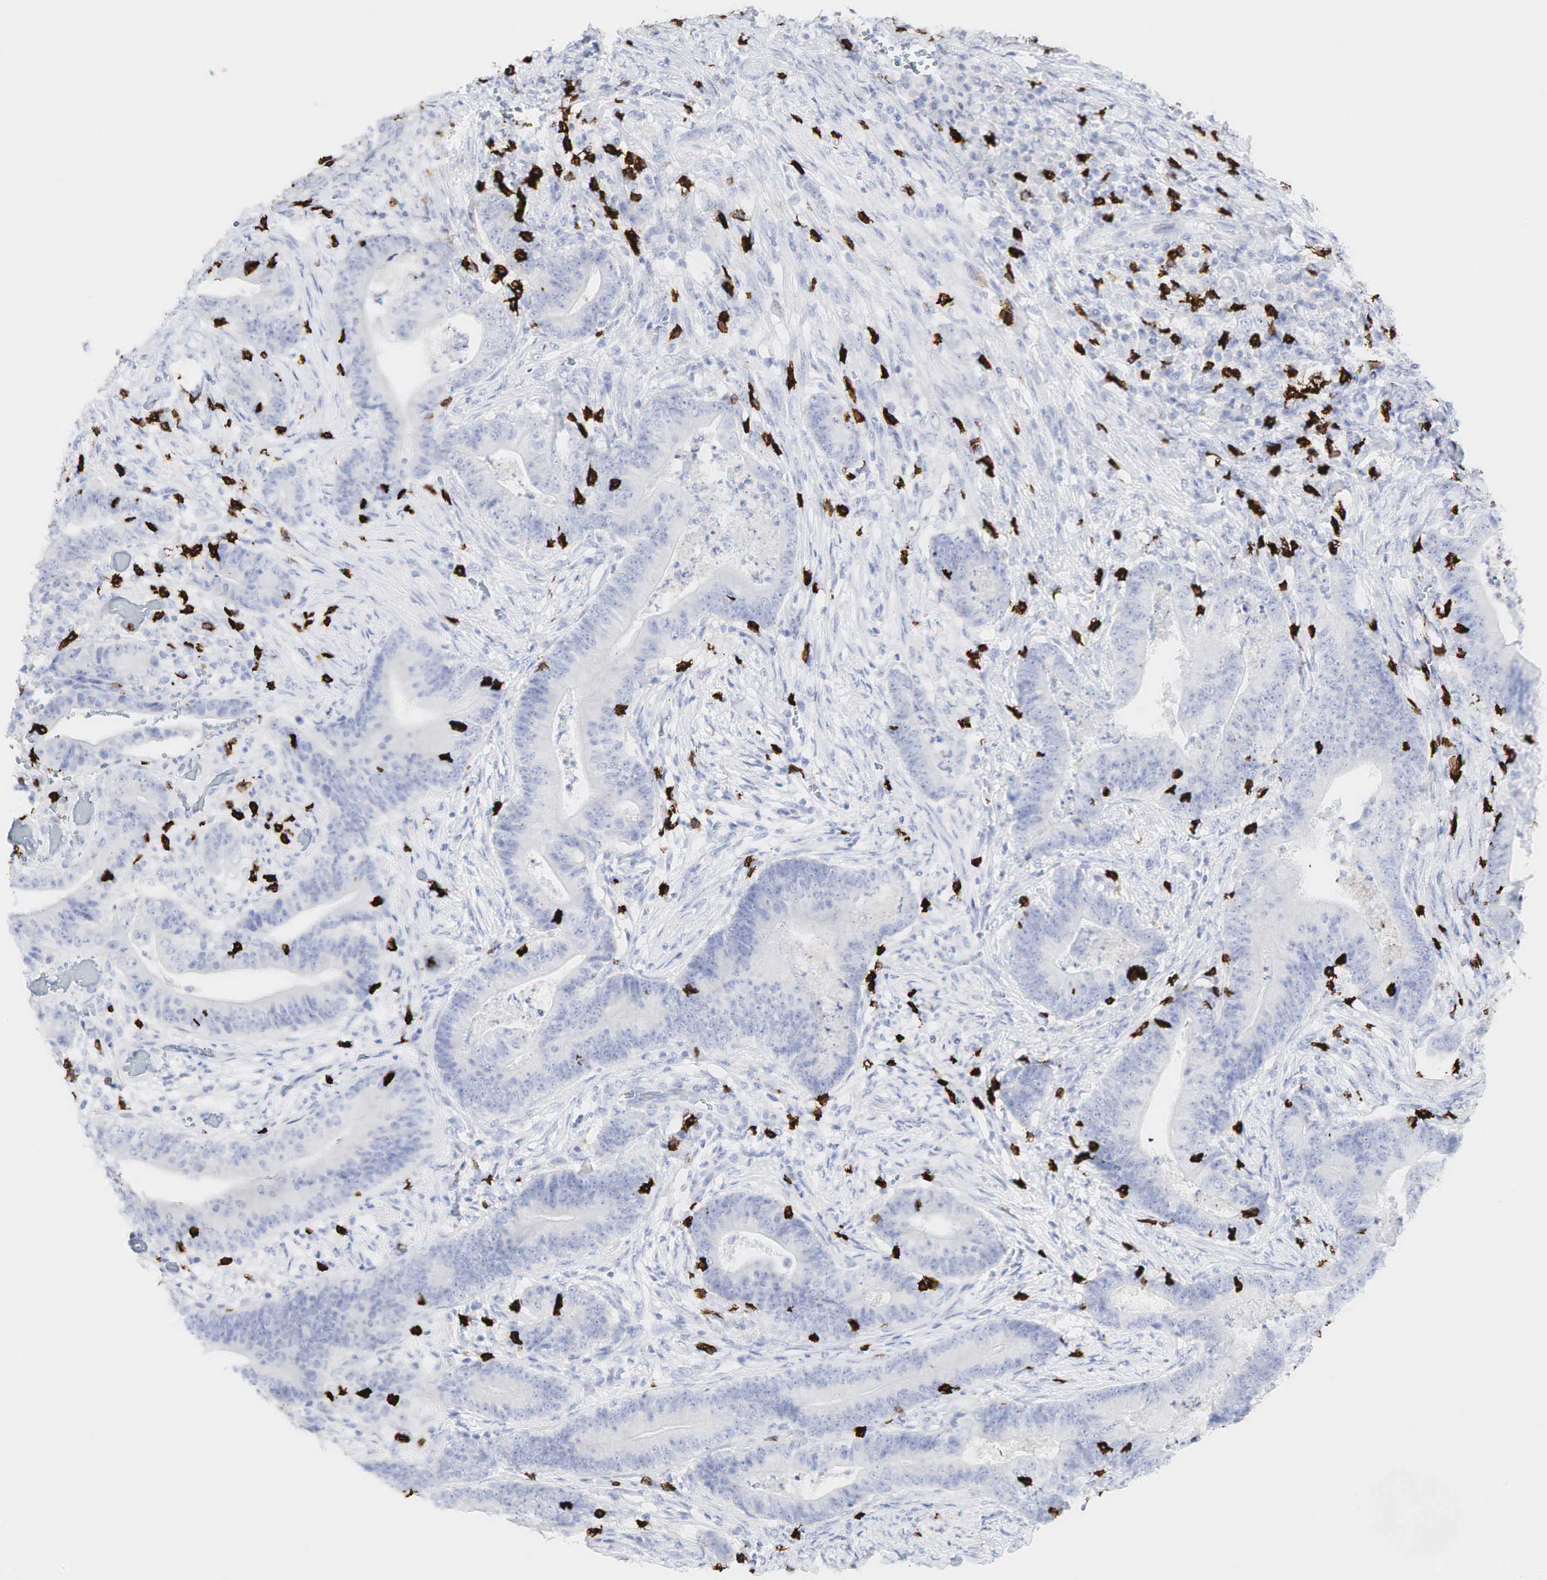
{"staining": {"intensity": "negative", "quantity": "none", "location": "none"}, "tissue": "stomach cancer", "cell_type": "Tumor cells", "image_type": "cancer", "snomed": [{"axis": "morphology", "description": "Adenocarcinoma, NOS"}, {"axis": "topography", "description": "Stomach, lower"}], "caption": "This is an immunohistochemistry (IHC) photomicrograph of human stomach cancer (adenocarcinoma). There is no staining in tumor cells.", "gene": "CD8A", "patient": {"sex": "female", "age": 86}}